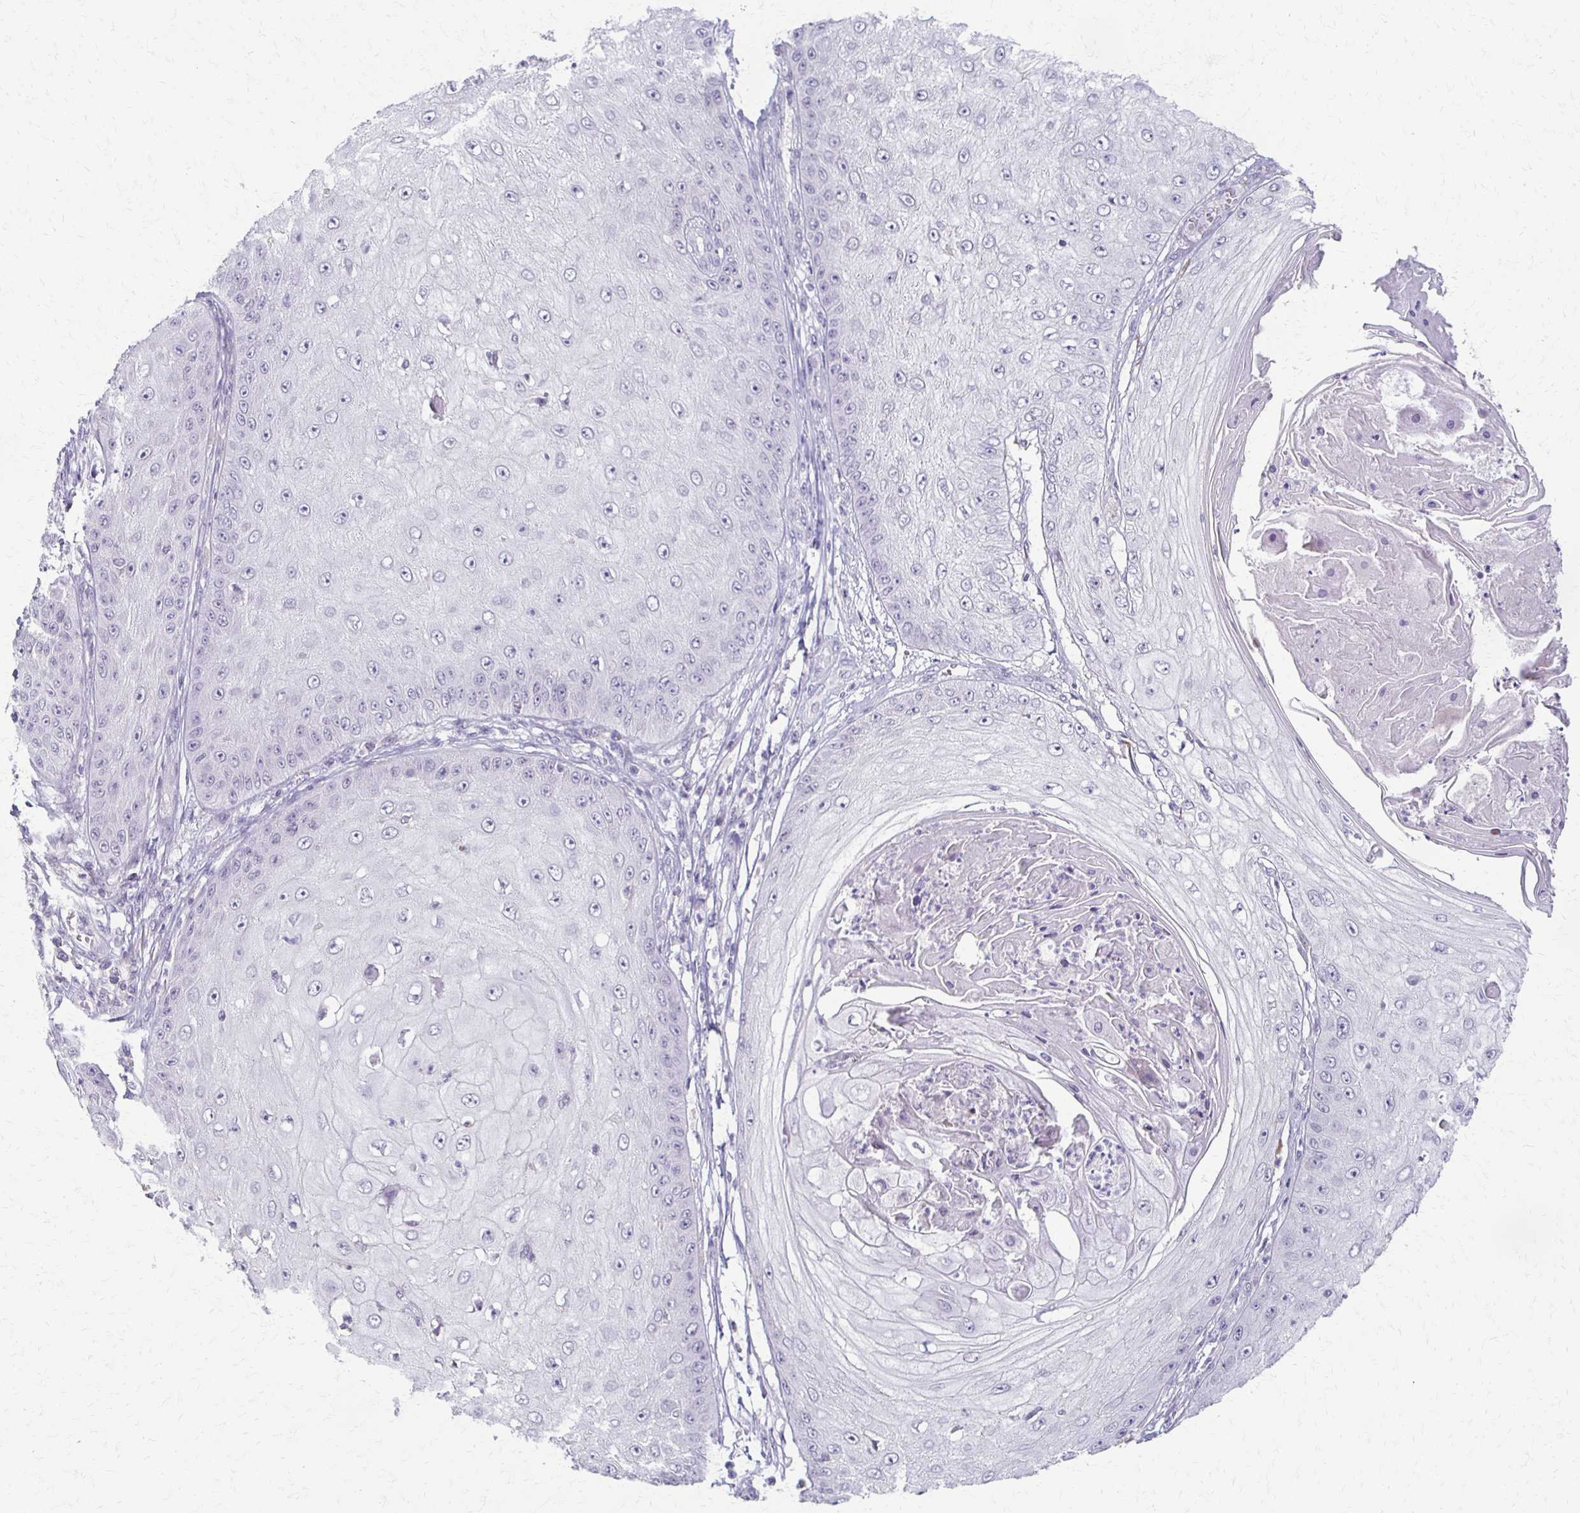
{"staining": {"intensity": "negative", "quantity": "none", "location": "none"}, "tissue": "skin cancer", "cell_type": "Tumor cells", "image_type": "cancer", "snomed": [{"axis": "morphology", "description": "Squamous cell carcinoma, NOS"}, {"axis": "topography", "description": "Skin"}], "caption": "The photomicrograph reveals no significant positivity in tumor cells of skin cancer (squamous cell carcinoma).", "gene": "FOXO4", "patient": {"sex": "male", "age": 70}}